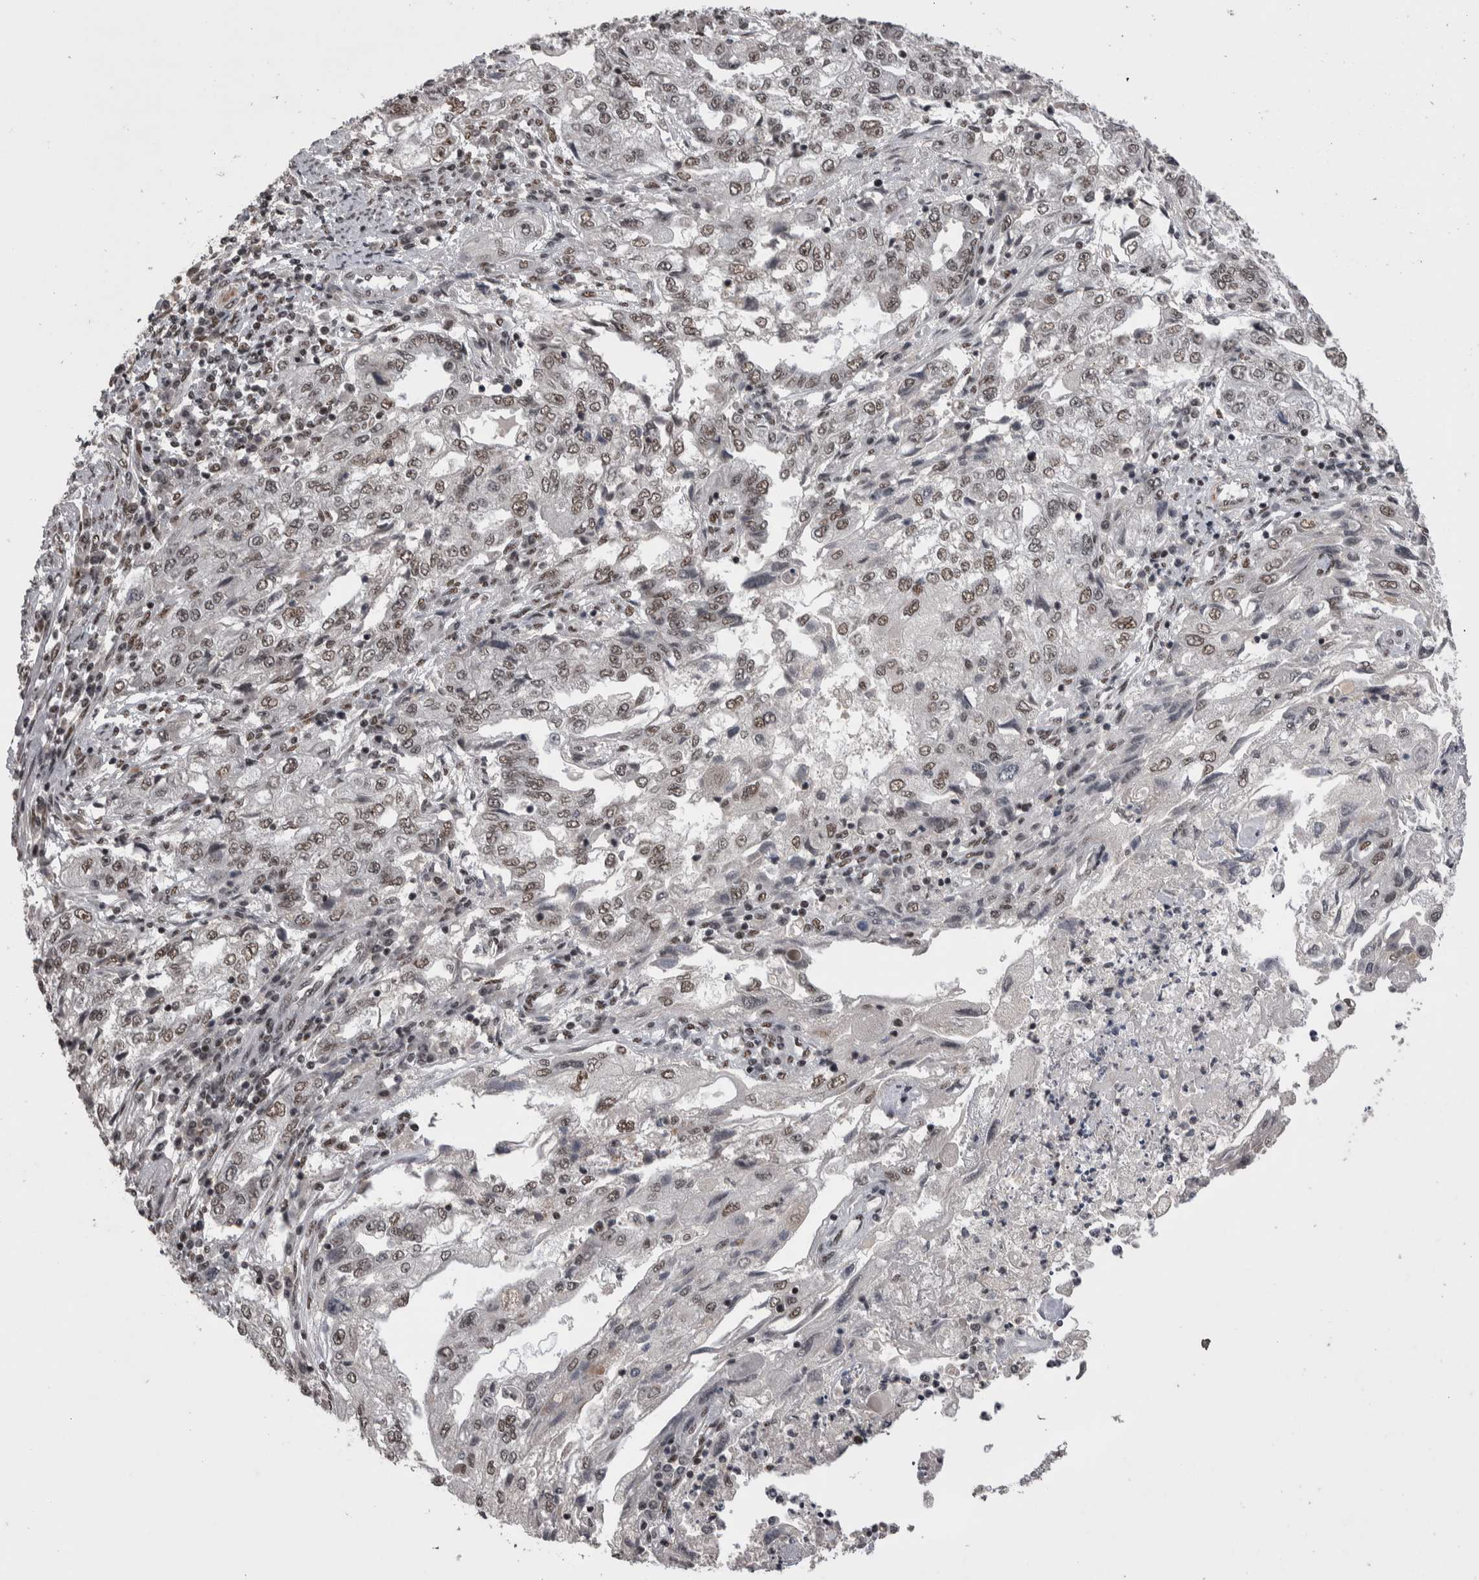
{"staining": {"intensity": "weak", "quantity": ">75%", "location": "nuclear"}, "tissue": "endometrial cancer", "cell_type": "Tumor cells", "image_type": "cancer", "snomed": [{"axis": "morphology", "description": "Adenocarcinoma, NOS"}, {"axis": "topography", "description": "Endometrium"}], "caption": "The image reveals staining of endometrial cancer (adenocarcinoma), revealing weak nuclear protein positivity (brown color) within tumor cells.", "gene": "DMTF1", "patient": {"sex": "female", "age": 49}}